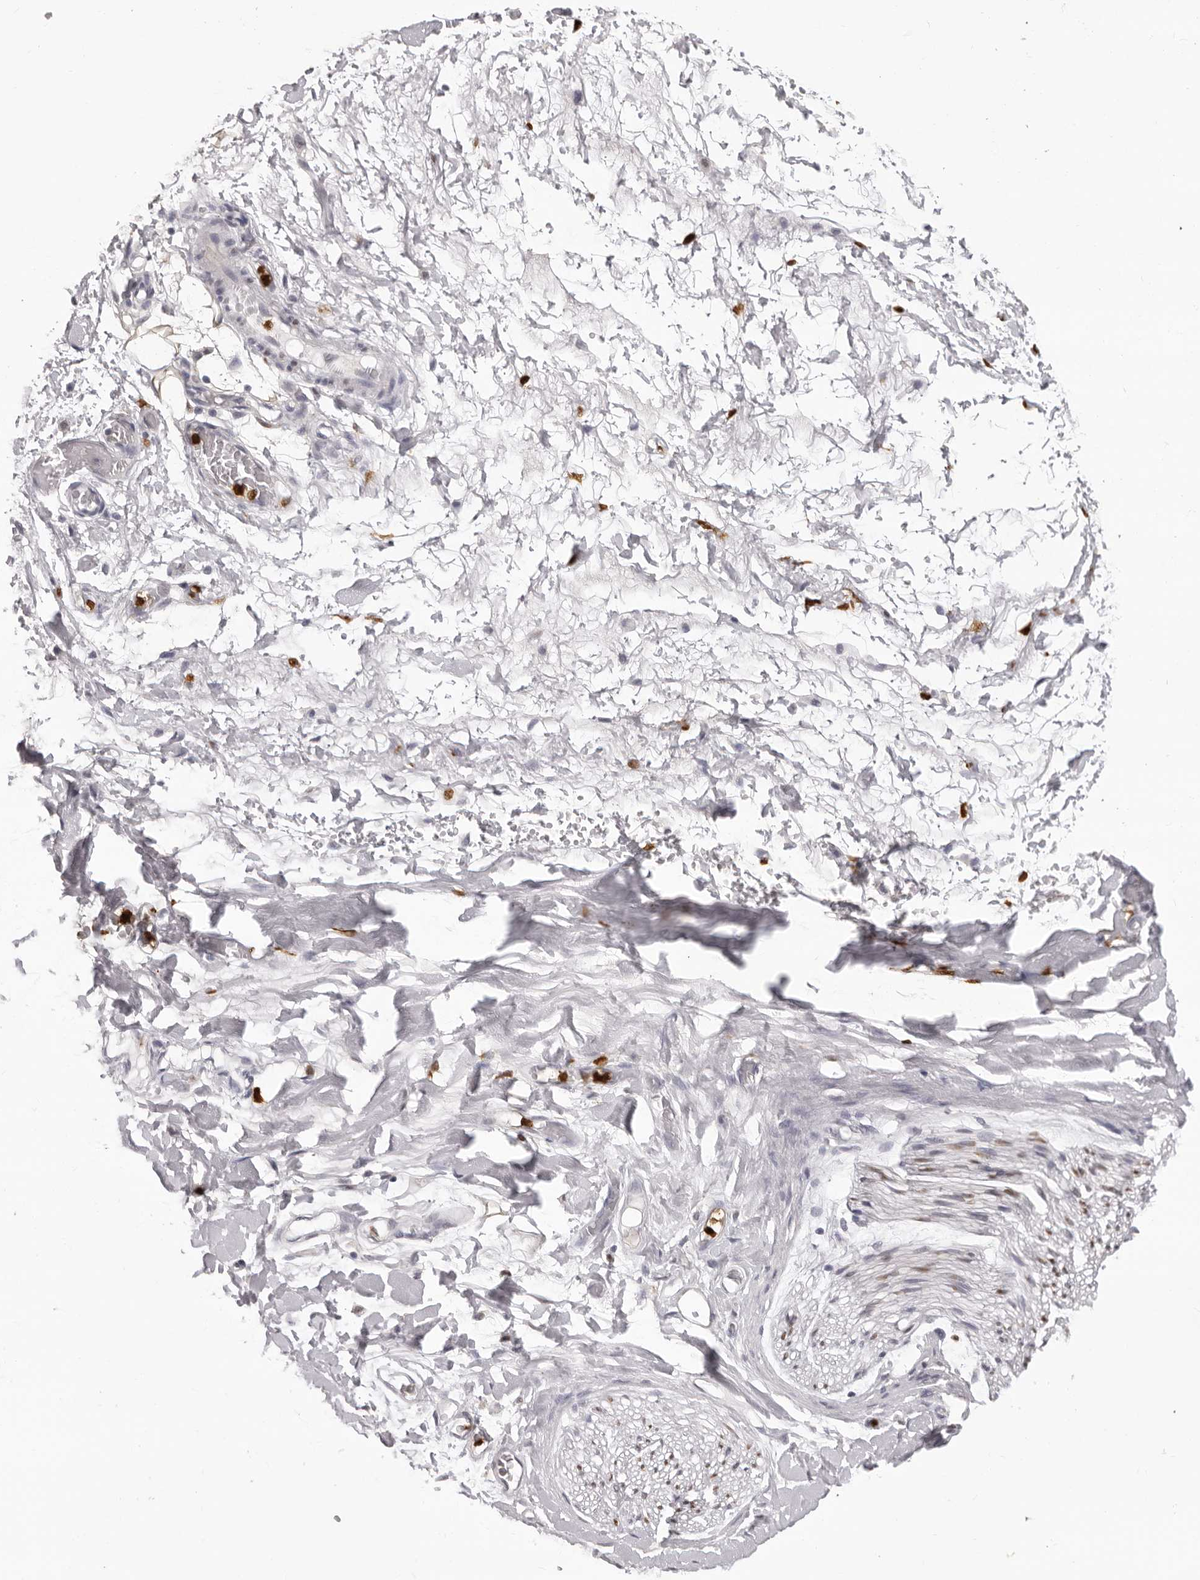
{"staining": {"intensity": "negative", "quantity": "none", "location": "nuclear"}, "tissue": "adipose tissue", "cell_type": "Adipocytes", "image_type": "normal", "snomed": [{"axis": "morphology", "description": "Normal tissue, NOS"}, {"axis": "morphology", "description": "Adenocarcinoma, NOS"}, {"axis": "topography", "description": "Esophagus"}], "caption": "This is an immunohistochemistry image of unremarkable adipose tissue. There is no positivity in adipocytes.", "gene": "IL31", "patient": {"sex": "male", "age": 62}}